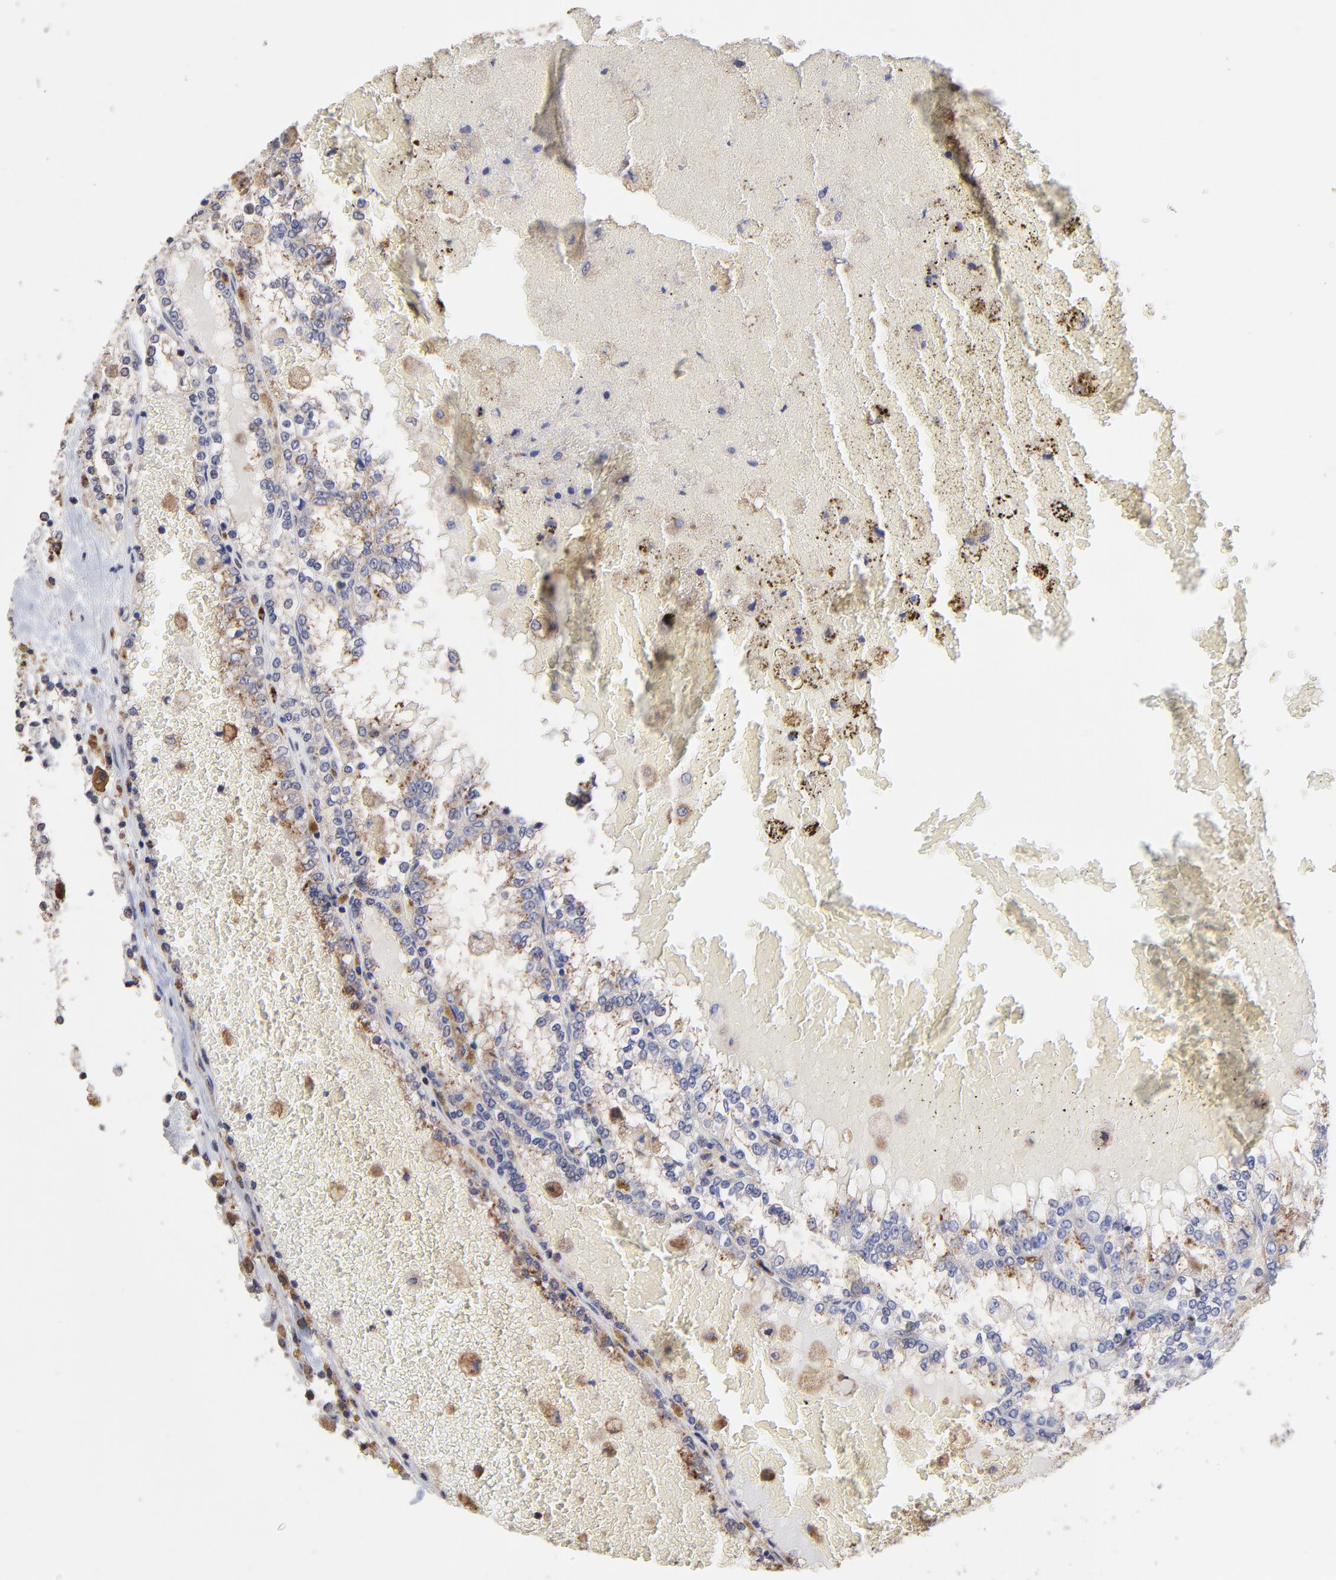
{"staining": {"intensity": "weak", "quantity": "<25%", "location": "cytoplasmic/membranous"}, "tissue": "renal cancer", "cell_type": "Tumor cells", "image_type": "cancer", "snomed": [{"axis": "morphology", "description": "Adenocarcinoma, NOS"}, {"axis": "topography", "description": "Kidney"}], "caption": "Protein analysis of renal cancer (adenocarcinoma) reveals no significant expression in tumor cells.", "gene": "PDE4B", "patient": {"sex": "female", "age": 56}}